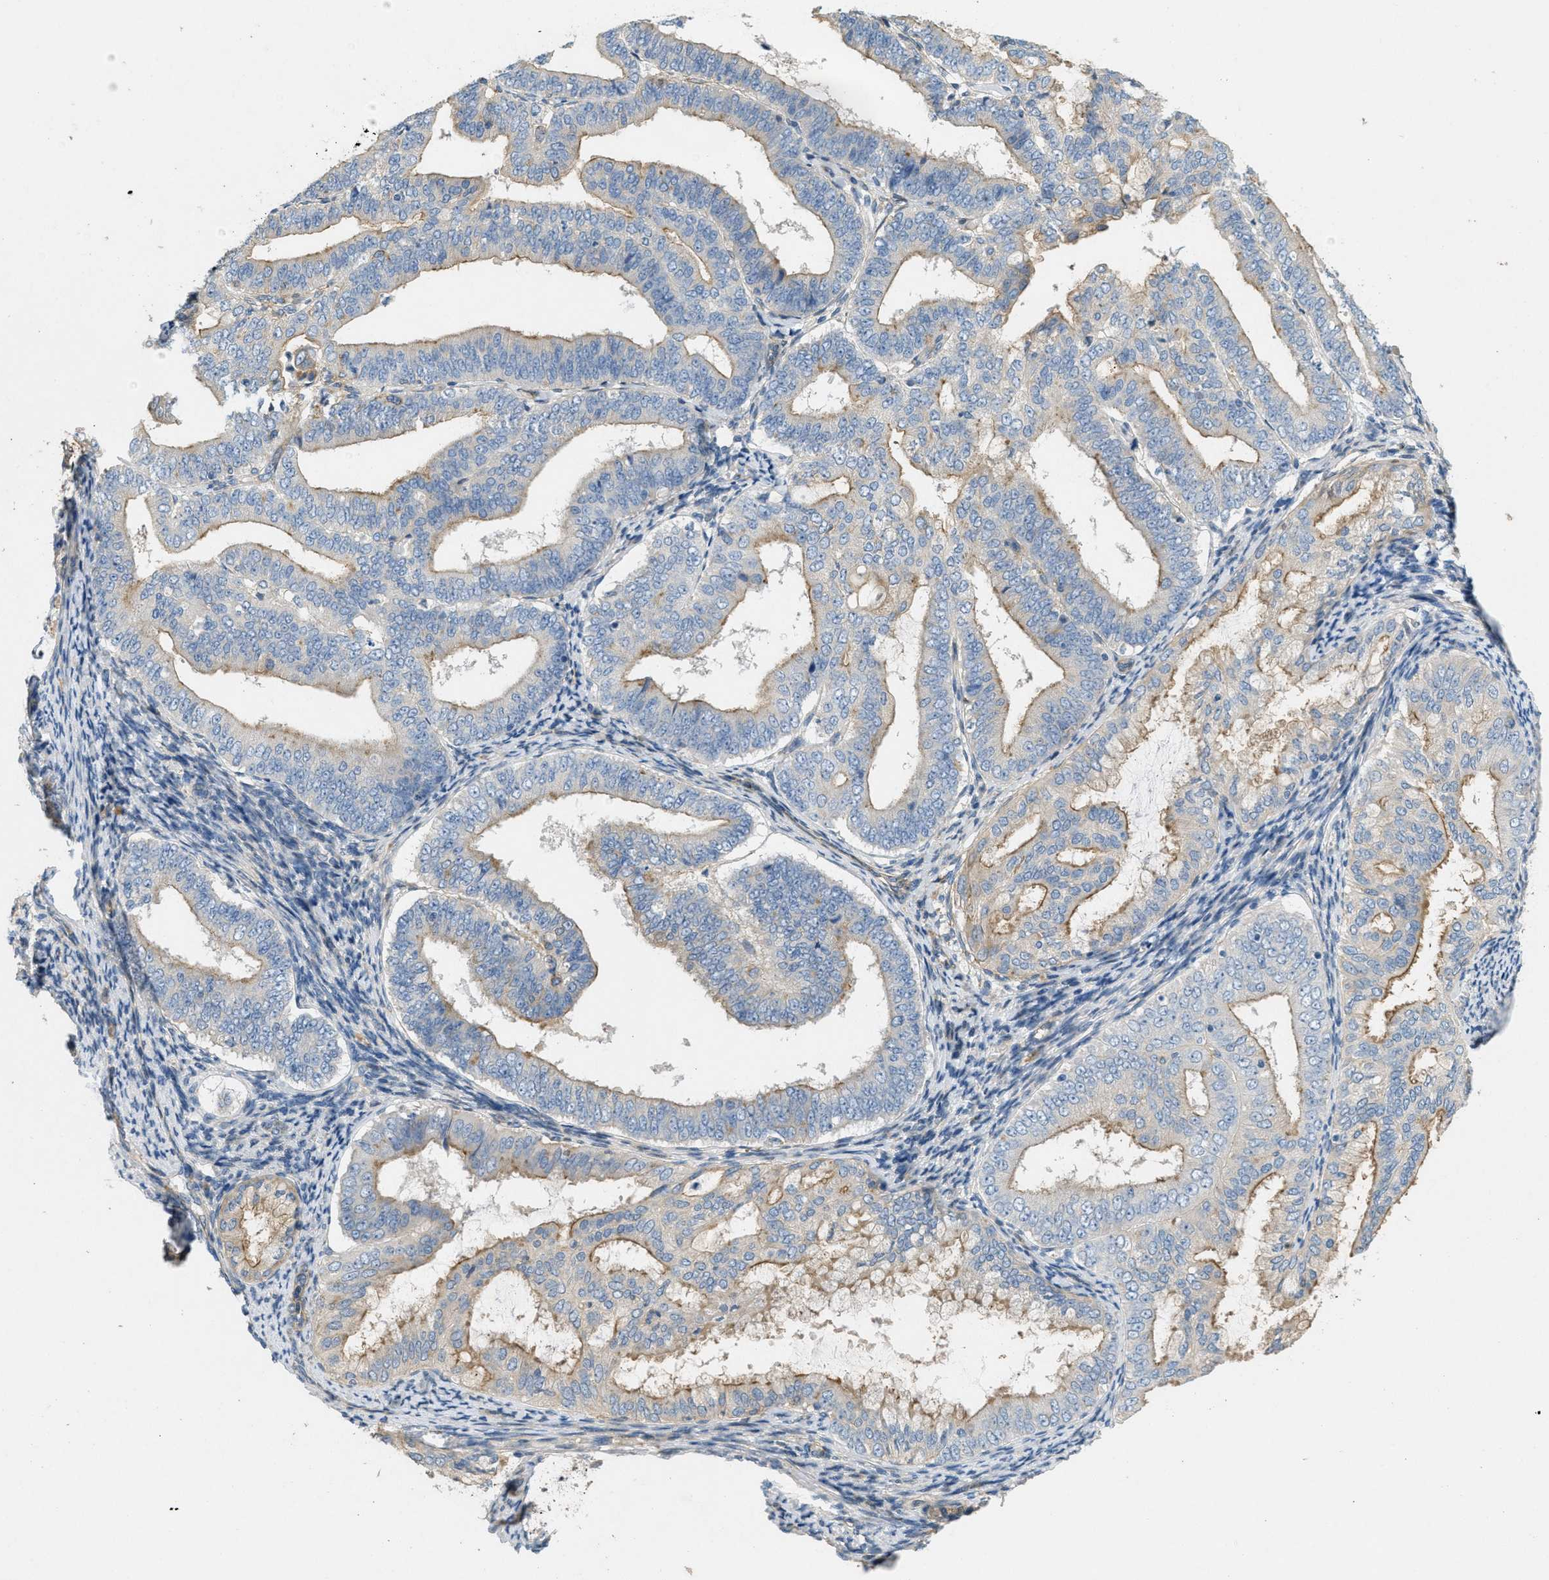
{"staining": {"intensity": "moderate", "quantity": "<25%", "location": "cytoplasmic/membranous"}, "tissue": "endometrial cancer", "cell_type": "Tumor cells", "image_type": "cancer", "snomed": [{"axis": "morphology", "description": "Adenocarcinoma, NOS"}, {"axis": "topography", "description": "Endometrium"}], "caption": "High-power microscopy captured an IHC photomicrograph of adenocarcinoma (endometrial), revealing moderate cytoplasmic/membranous expression in approximately <25% of tumor cells.", "gene": "ADCY5", "patient": {"sex": "female", "age": 63}}